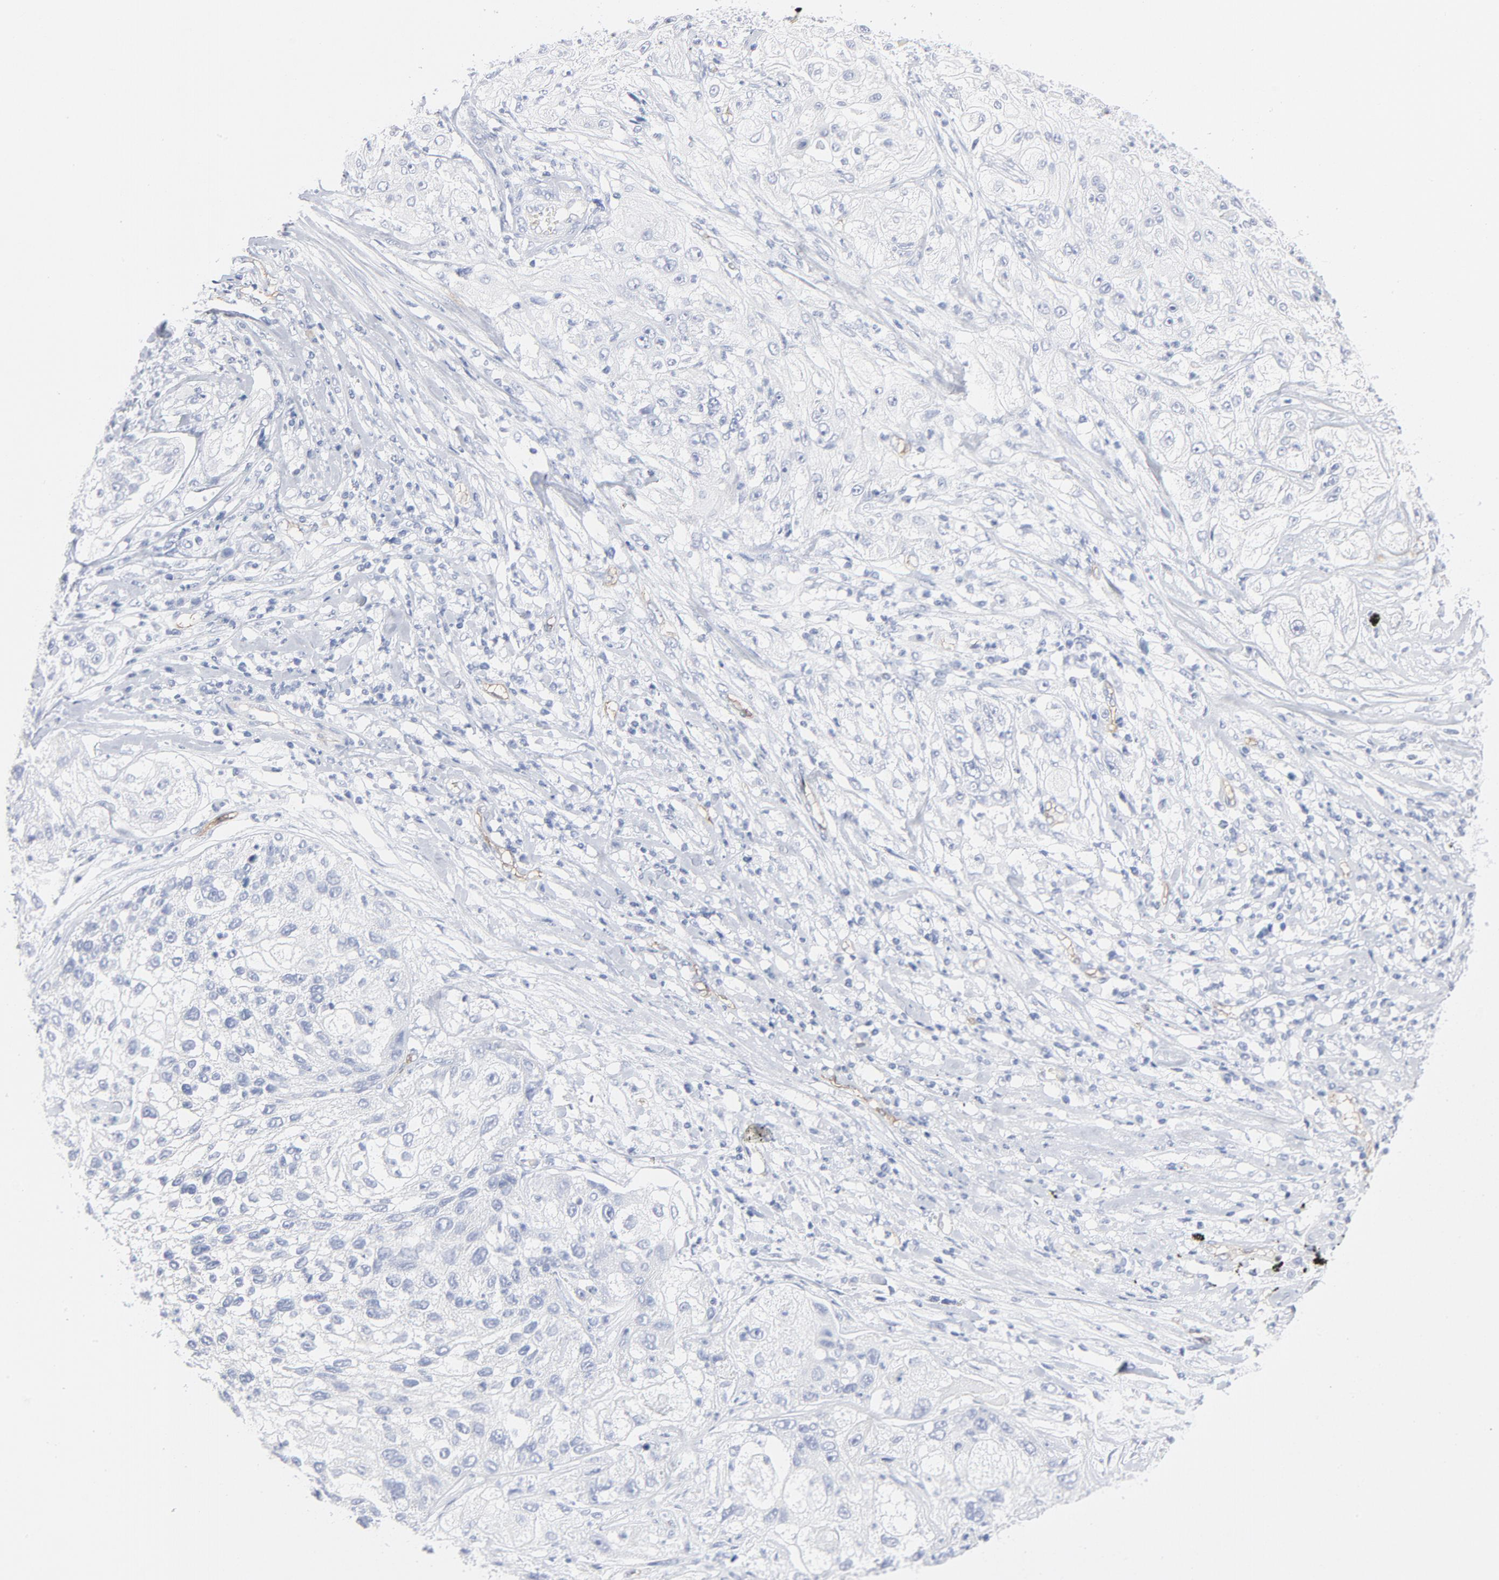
{"staining": {"intensity": "negative", "quantity": "none", "location": "none"}, "tissue": "lung cancer", "cell_type": "Tumor cells", "image_type": "cancer", "snomed": [{"axis": "morphology", "description": "Inflammation, NOS"}, {"axis": "morphology", "description": "Squamous cell carcinoma, NOS"}, {"axis": "topography", "description": "Lymph node"}, {"axis": "topography", "description": "Soft tissue"}, {"axis": "topography", "description": "Lung"}], "caption": "An immunohistochemistry histopathology image of lung cancer (squamous cell carcinoma) is shown. There is no staining in tumor cells of lung cancer (squamous cell carcinoma). Nuclei are stained in blue.", "gene": "SHANK3", "patient": {"sex": "male", "age": 66}}